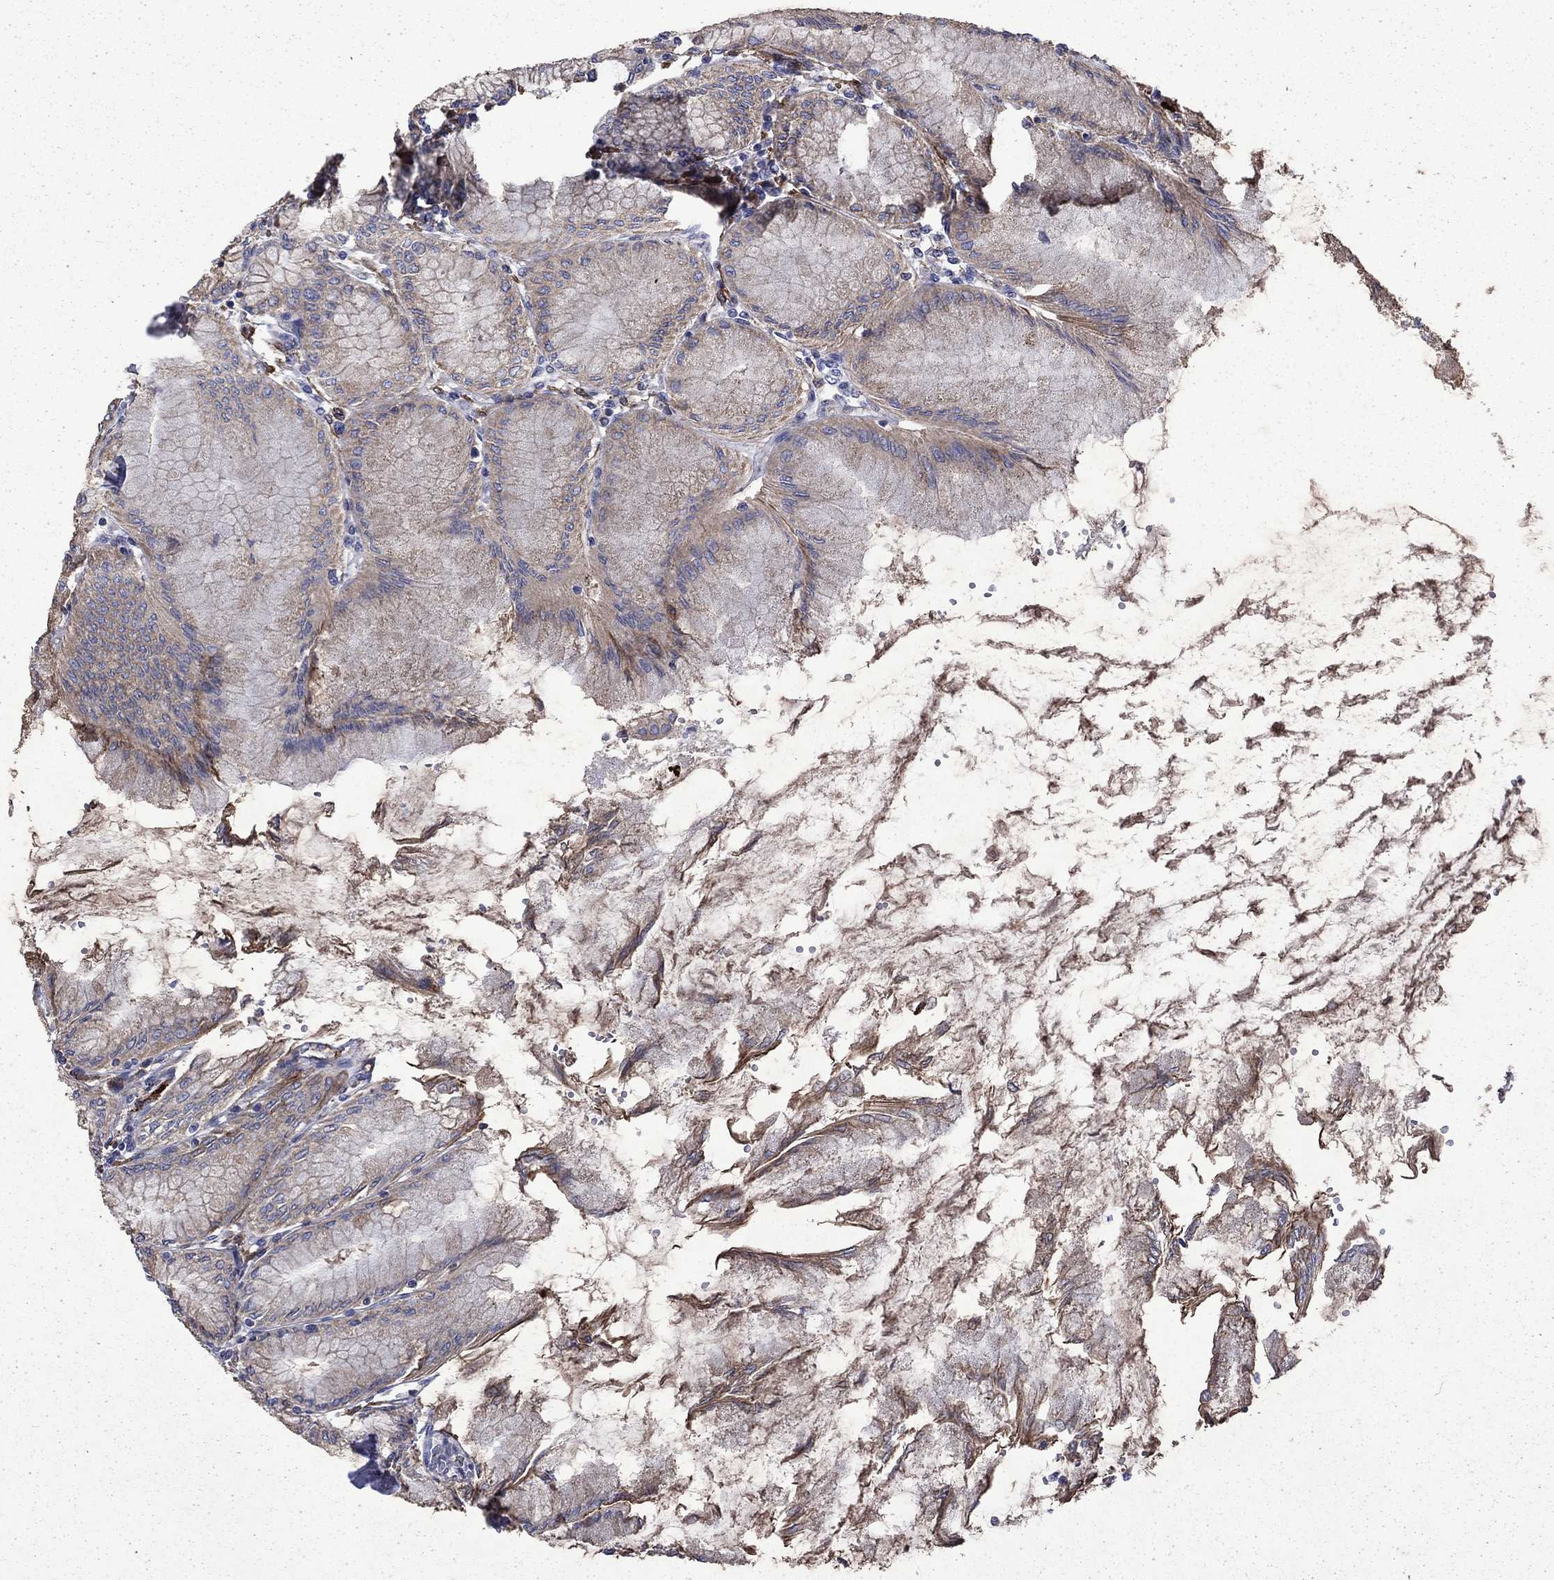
{"staining": {"intensity": "moderate", "quantity": "25%-75%", "location": "cytoplasmic/membranous"}, "tissue": "stomach", "cell_type": "Glandular cells", "image_type": "normal", "snomed": [{"axis": "morphology", "description": "Normal tissue, NOS"}, {"axis": "topography", "description": "Skeletal muscle"}, {"axis": "topography", "description": "Stomach"}], "caption": "About 25%-75% of glandular cells in unremarkable human stomach demonstrate moderate cytoplasmic/membranous protein positivity as visualized by brown immunohistochemical staining.", "gene": "DTNA", "patient": {"sex": "female", "age": 57}}